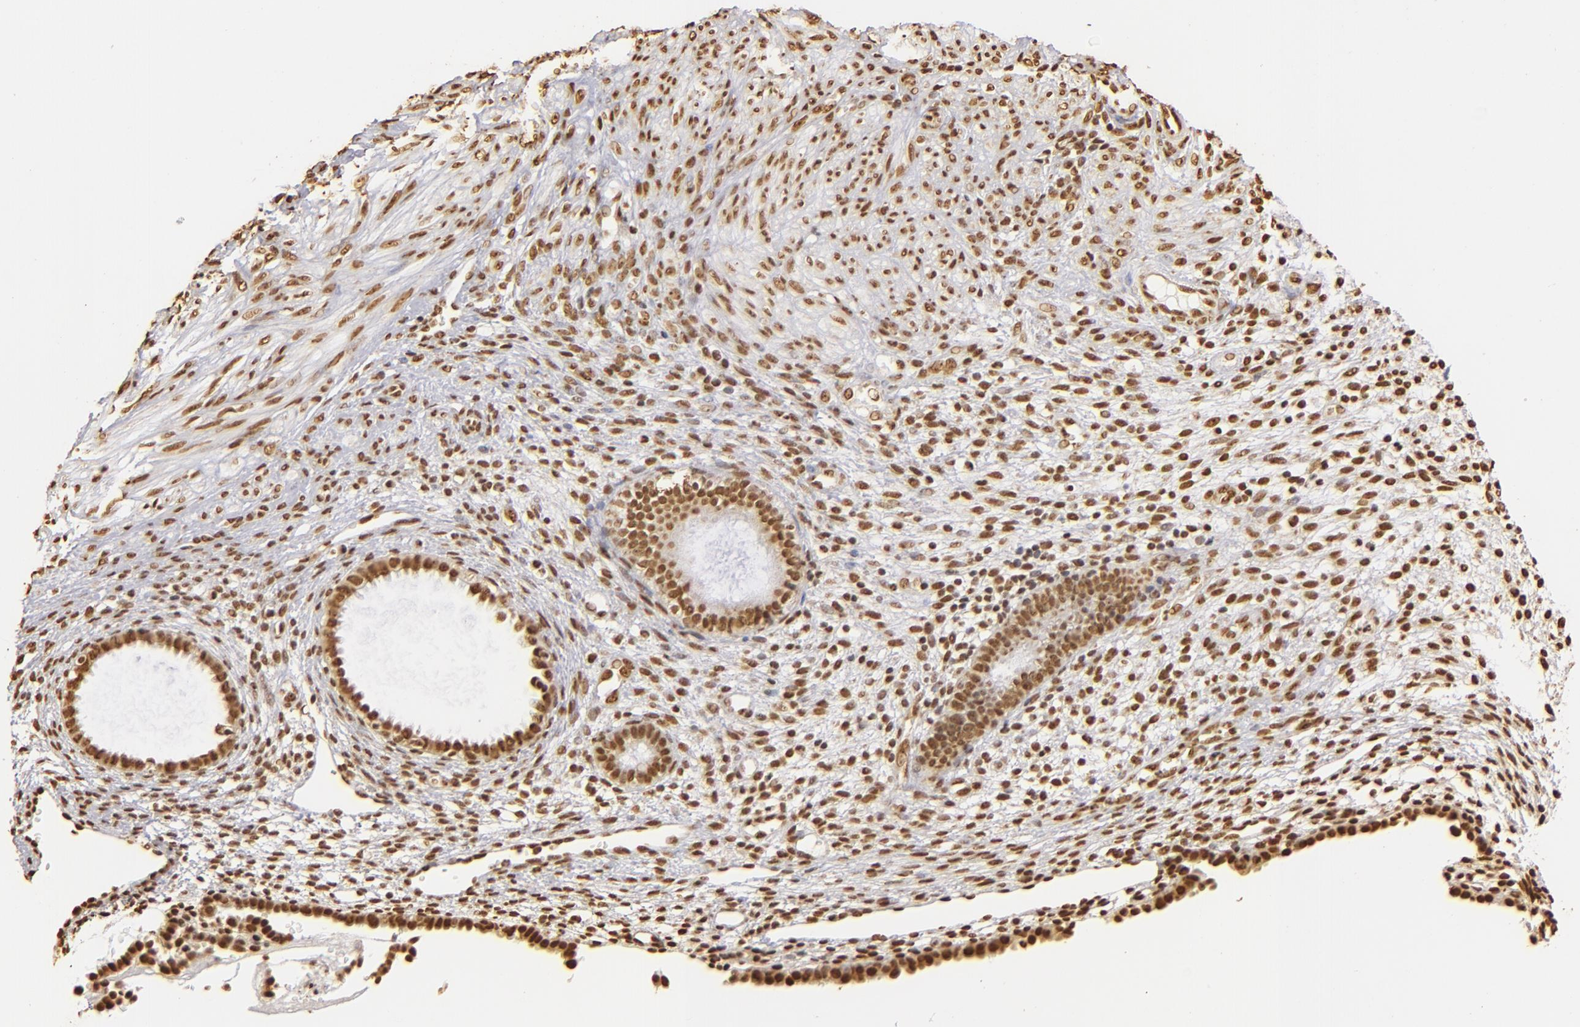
{"staining": {"intensity": "strong", "quantity": ">75%", "location": "nuclear"}, "tissue": "endometrium", "cell_type": "Cells in endometrial stroma", "image_type": "normal", "snomed": [{"axis": "morphology", "description": "Normal tissue, NOS"}, {"axis": "topography", "description": "Endometrium"}], "caption": "Normal endometrium was stained to show a protein in brown. There is high levels of strong nuclear positivity in approximately >75% of cells in endometrial stroma. (DAB (3,3'-diaminobenzidine) IHC with brightfield microscopy, high magnification).", "gene": "ILF3", "patient": {"sex": "female", "age": 72}}